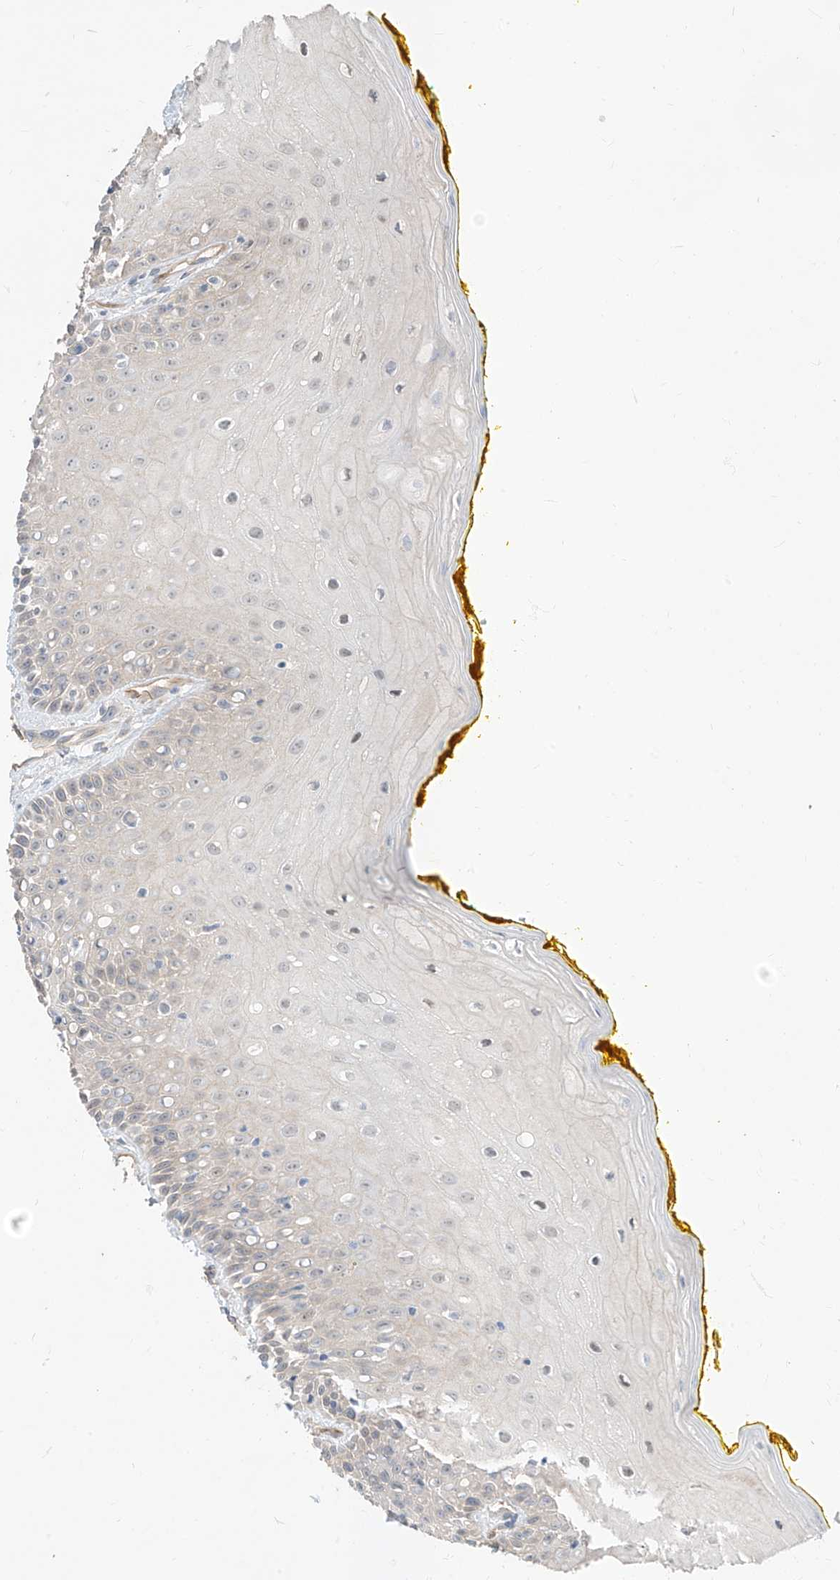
{"staining": {"intensity": "negative", "quantity": "none", "location": "none"}, "tissue": "oral mucosa", "cell_type": "Squamous epithelial cells", "image_type": "normal", "snomed": [{"axis": "morphology", "description": "Normal tissue, NOS"}, {"axis": "morphology", "description": "Squamous cell carcinoma, NOS"}, {"axis": "topography", "description": "Oral tissue"}, {"axis": "topography", "description": "Head-Neck"}], "caption": "A micrograph of human oral mucosa is negative for staining in squamous epithelial cells. (Brightfield microscopy of DAB immunohistochemistry at high magnification).", "gene": "EPHX4", "patient": {"sex": "female", "age": 70}}